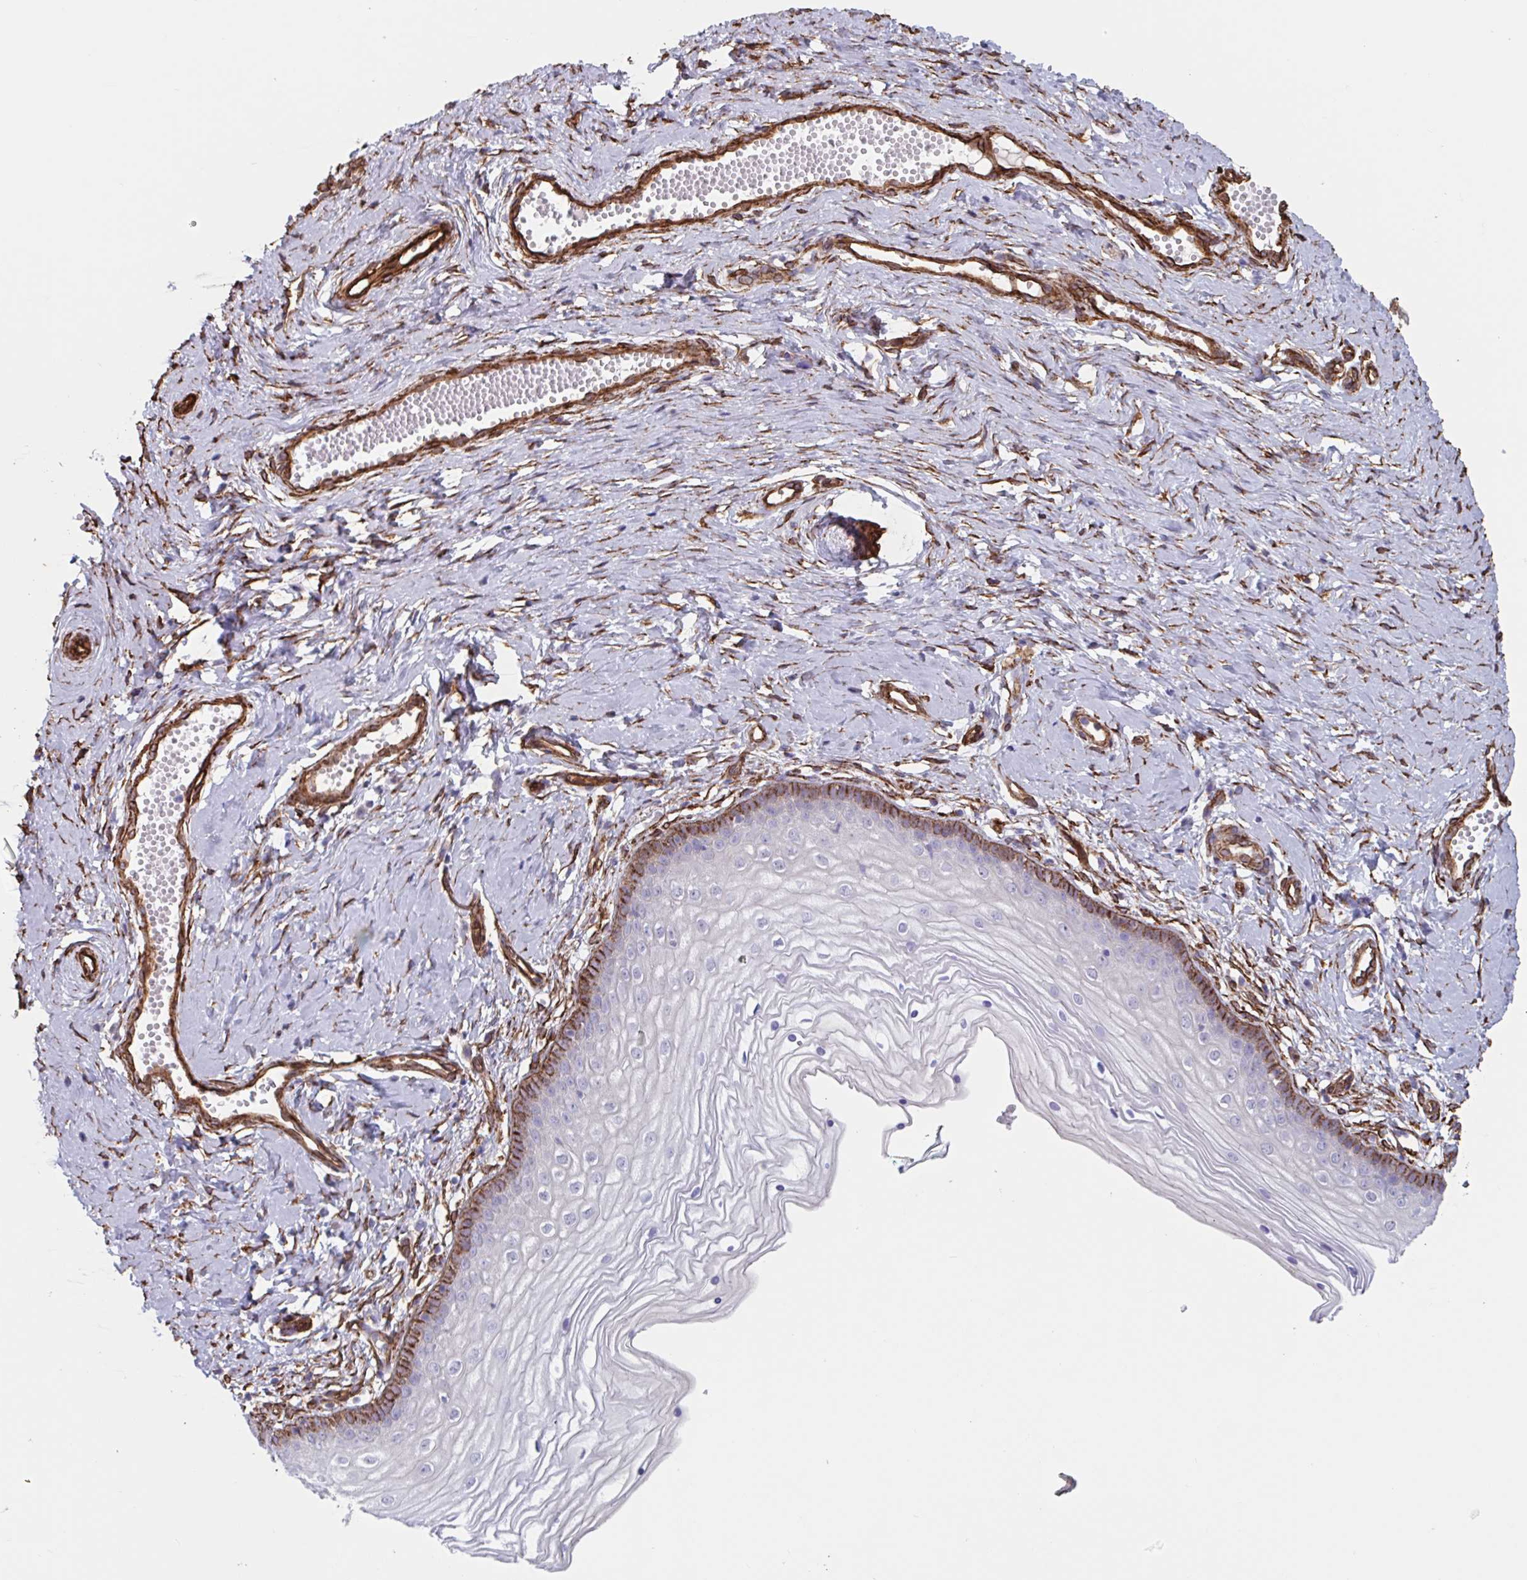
{"staining": {"intensity": "moderate", "quantity": "<25%", "location": "cytoplasmic/membranous"}, "tissue": "vagina", "cell_type": "Squamous epithelial cells", "image_type": "normal", "snomed": [{"axis": "morphology", "description": "Normal tissue, NOS"}, {"axis": "topography", "description": "Vagina"}], "caption": "Vagina stained with IHC exhibits moderate cytoplasmic/membranous expression in approximately <25% of squamous epithelial cells.", "gene": "CITED4", "patient": {"sex": "female", "age": 38}}